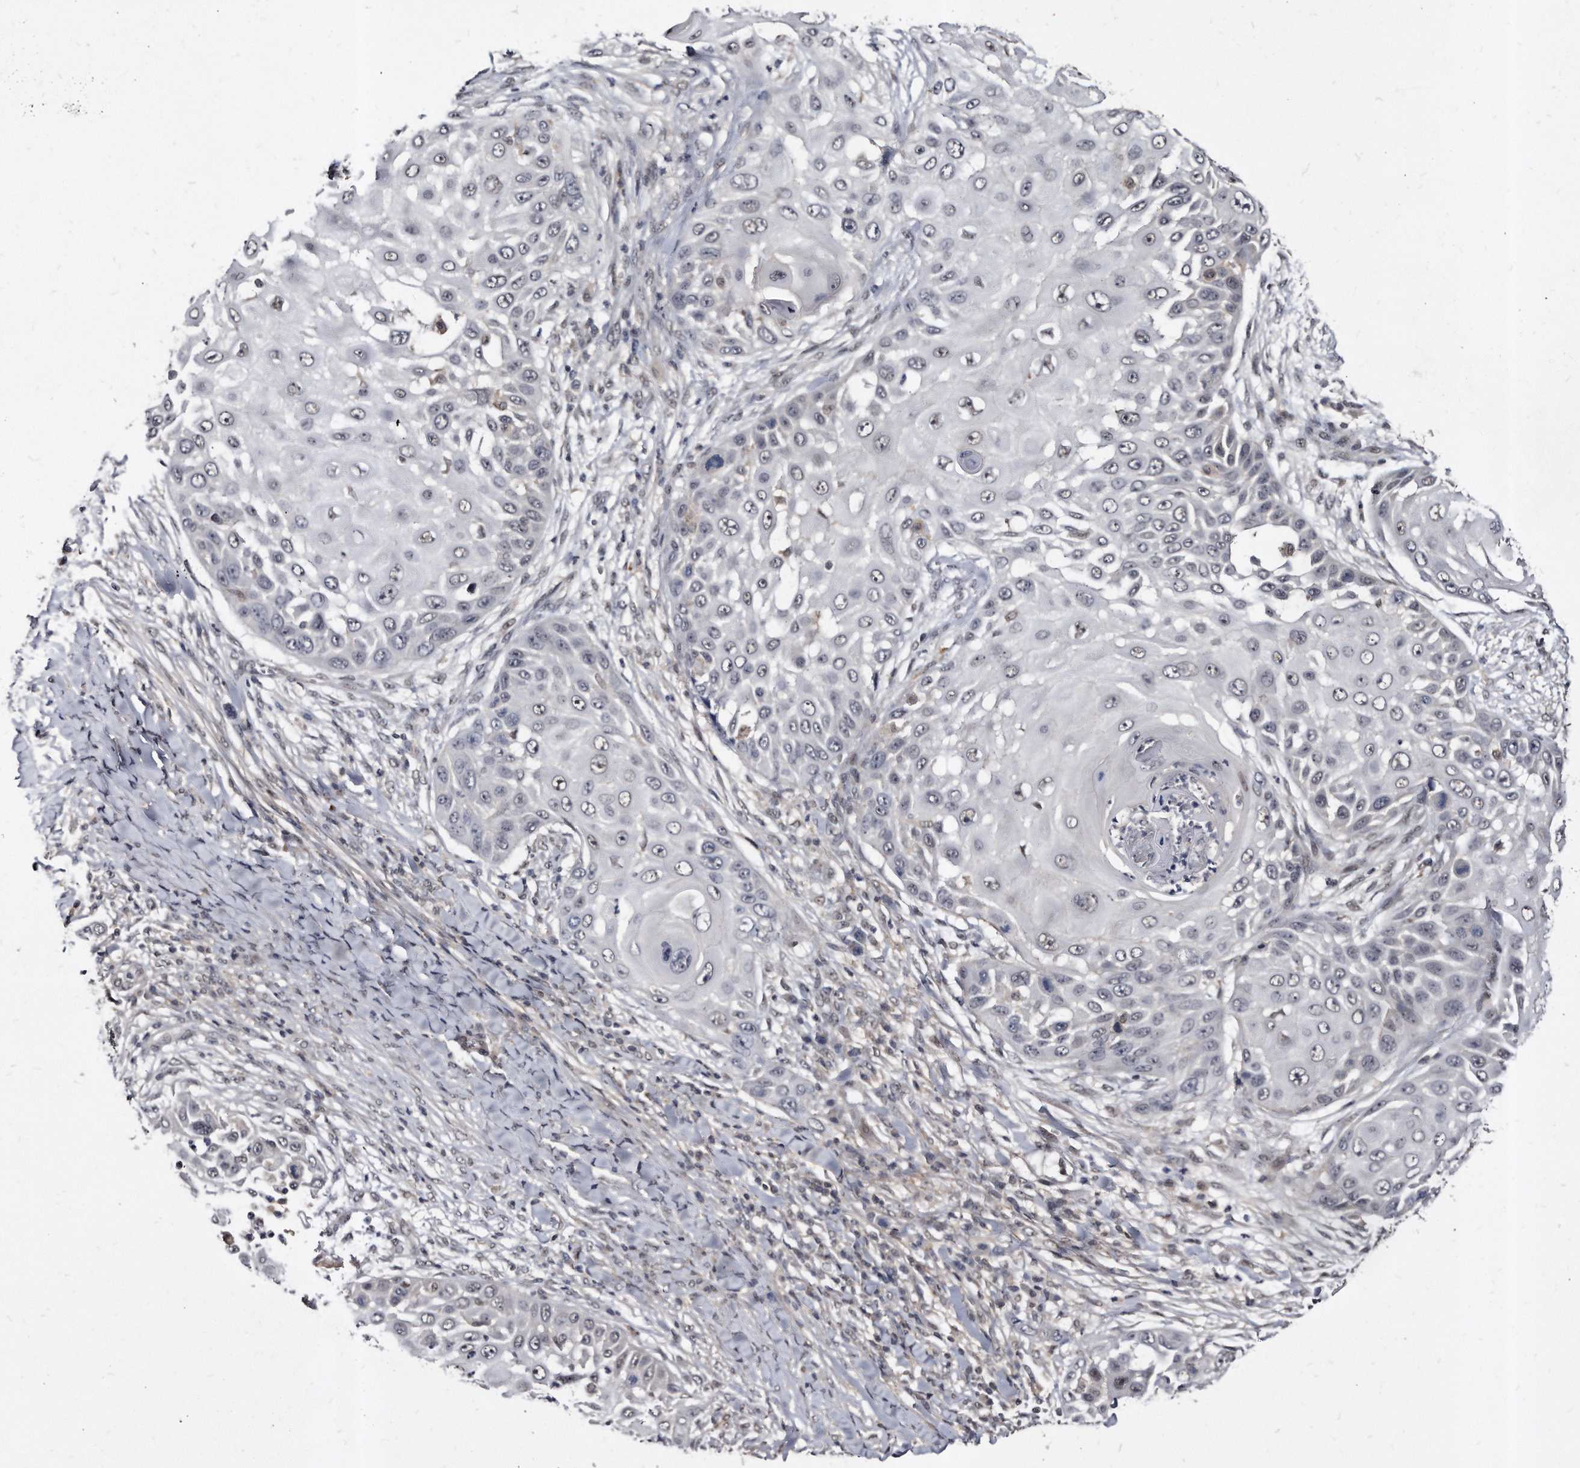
{"staining": {"intensity": "negative", "quantity": "none", "location": "none"}, "tissue": "skin cancer", "cell_type": "Tumor cells", "image_type": "cancer", "snomed": [{"axis": "morphology", "description": "Squamous cell carcinoma, NOS"}, {"axis": "topography", "description": "Skin"}], "caption": "DAB (3,3'-diaminobenzidine) immunohistochemical staining of skin cancer reveals no significant expression in tumor cells.", "gene": "KLHDC3", "patient": {"sex": "female", "age": 44}}